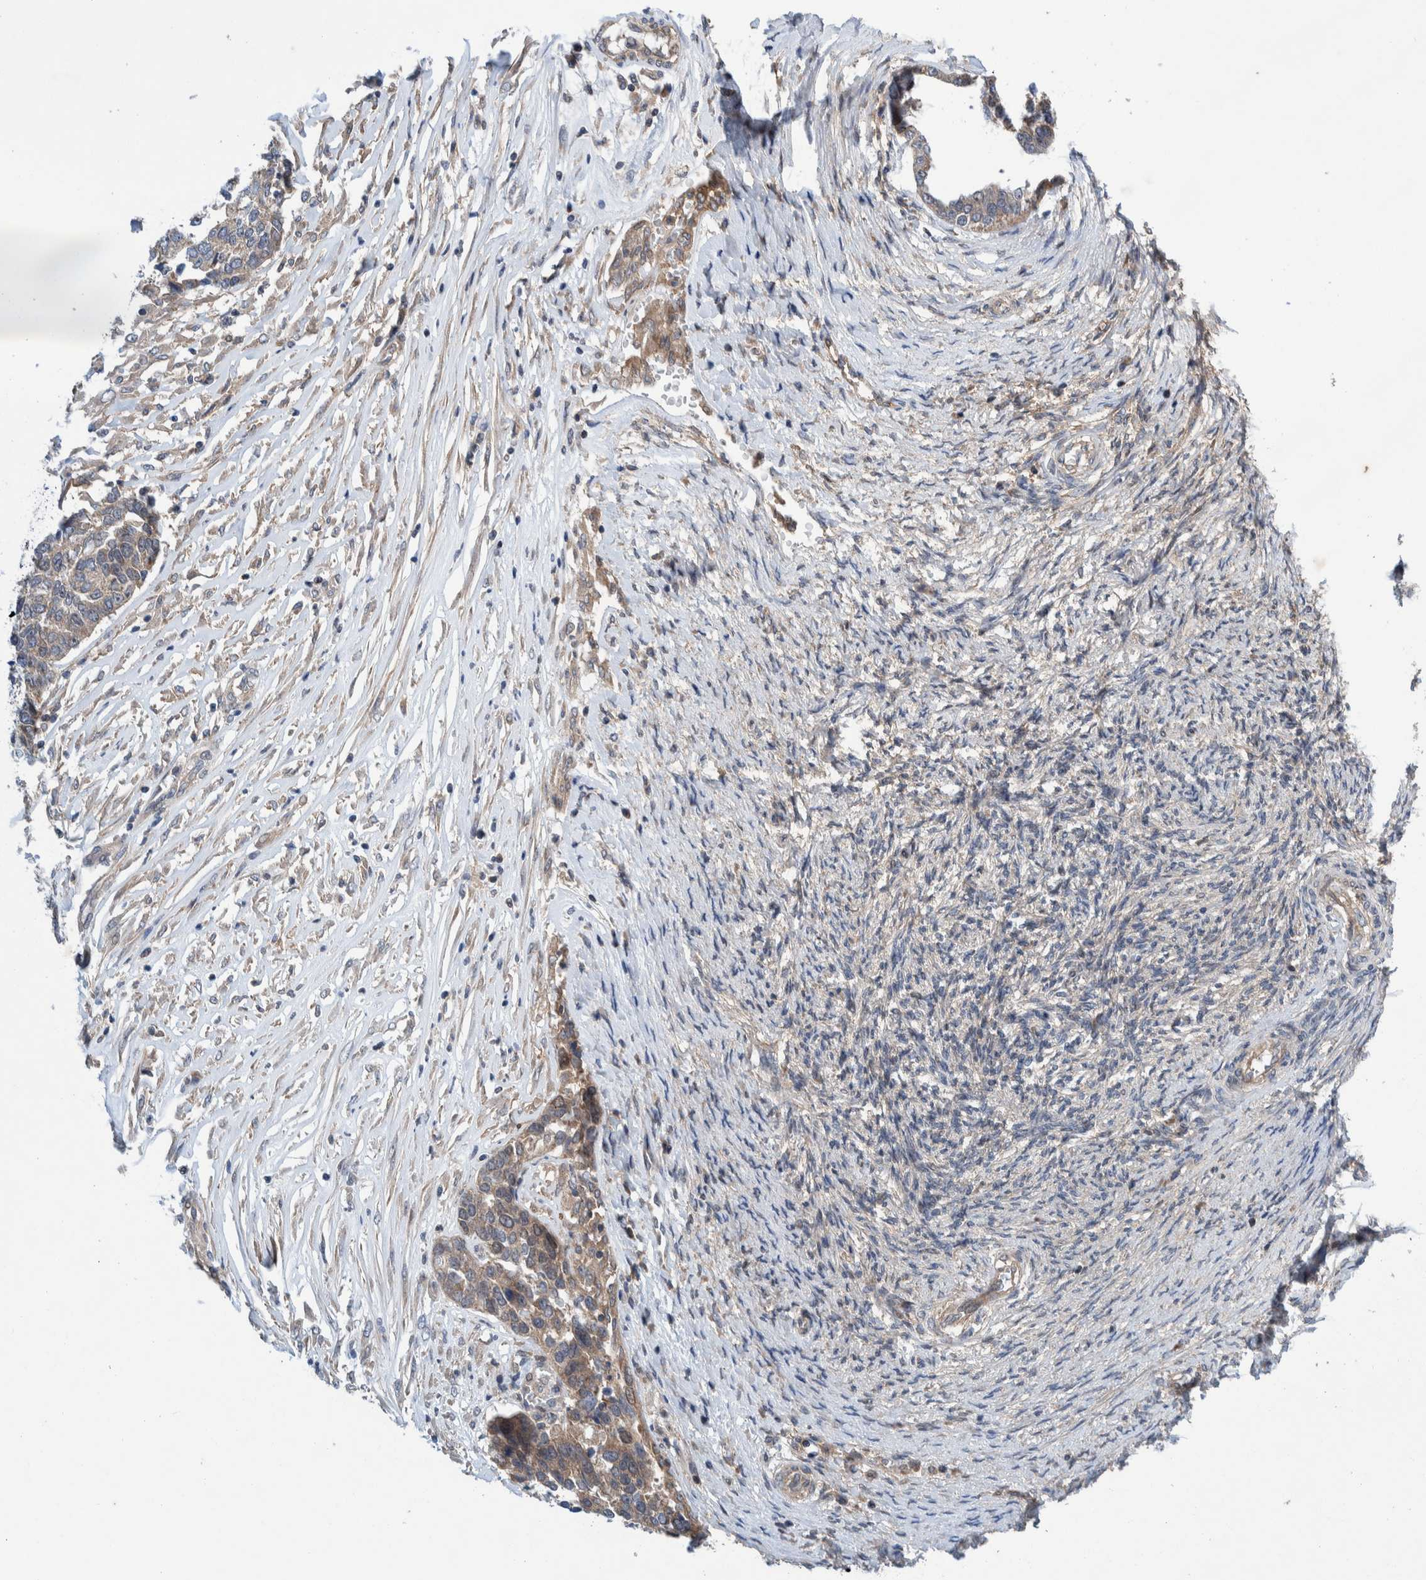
{"staining": {"intensity": "weak", "quantity": ">75%", "location": "cytoplasmic/membranous"}, "tissue": "ovarian cancer", "cell_type": "Tumor cells", "image_type": "cancer", "snomed": [{"axis": "morphology", "description": "Cystadenocarcinoma, serous, NOS"}, {"axis": "topography", "description": "Ovary"}], "caption": "Ovarian cancer (serous cystadenocarcinoma) stained with a brown dye exhibits weak cytoplasmic/membranous positive staining in approximately >75% of tumor cells.", "gene": "PIK3R6", "patient": {"sex": "female", "age": 44}}